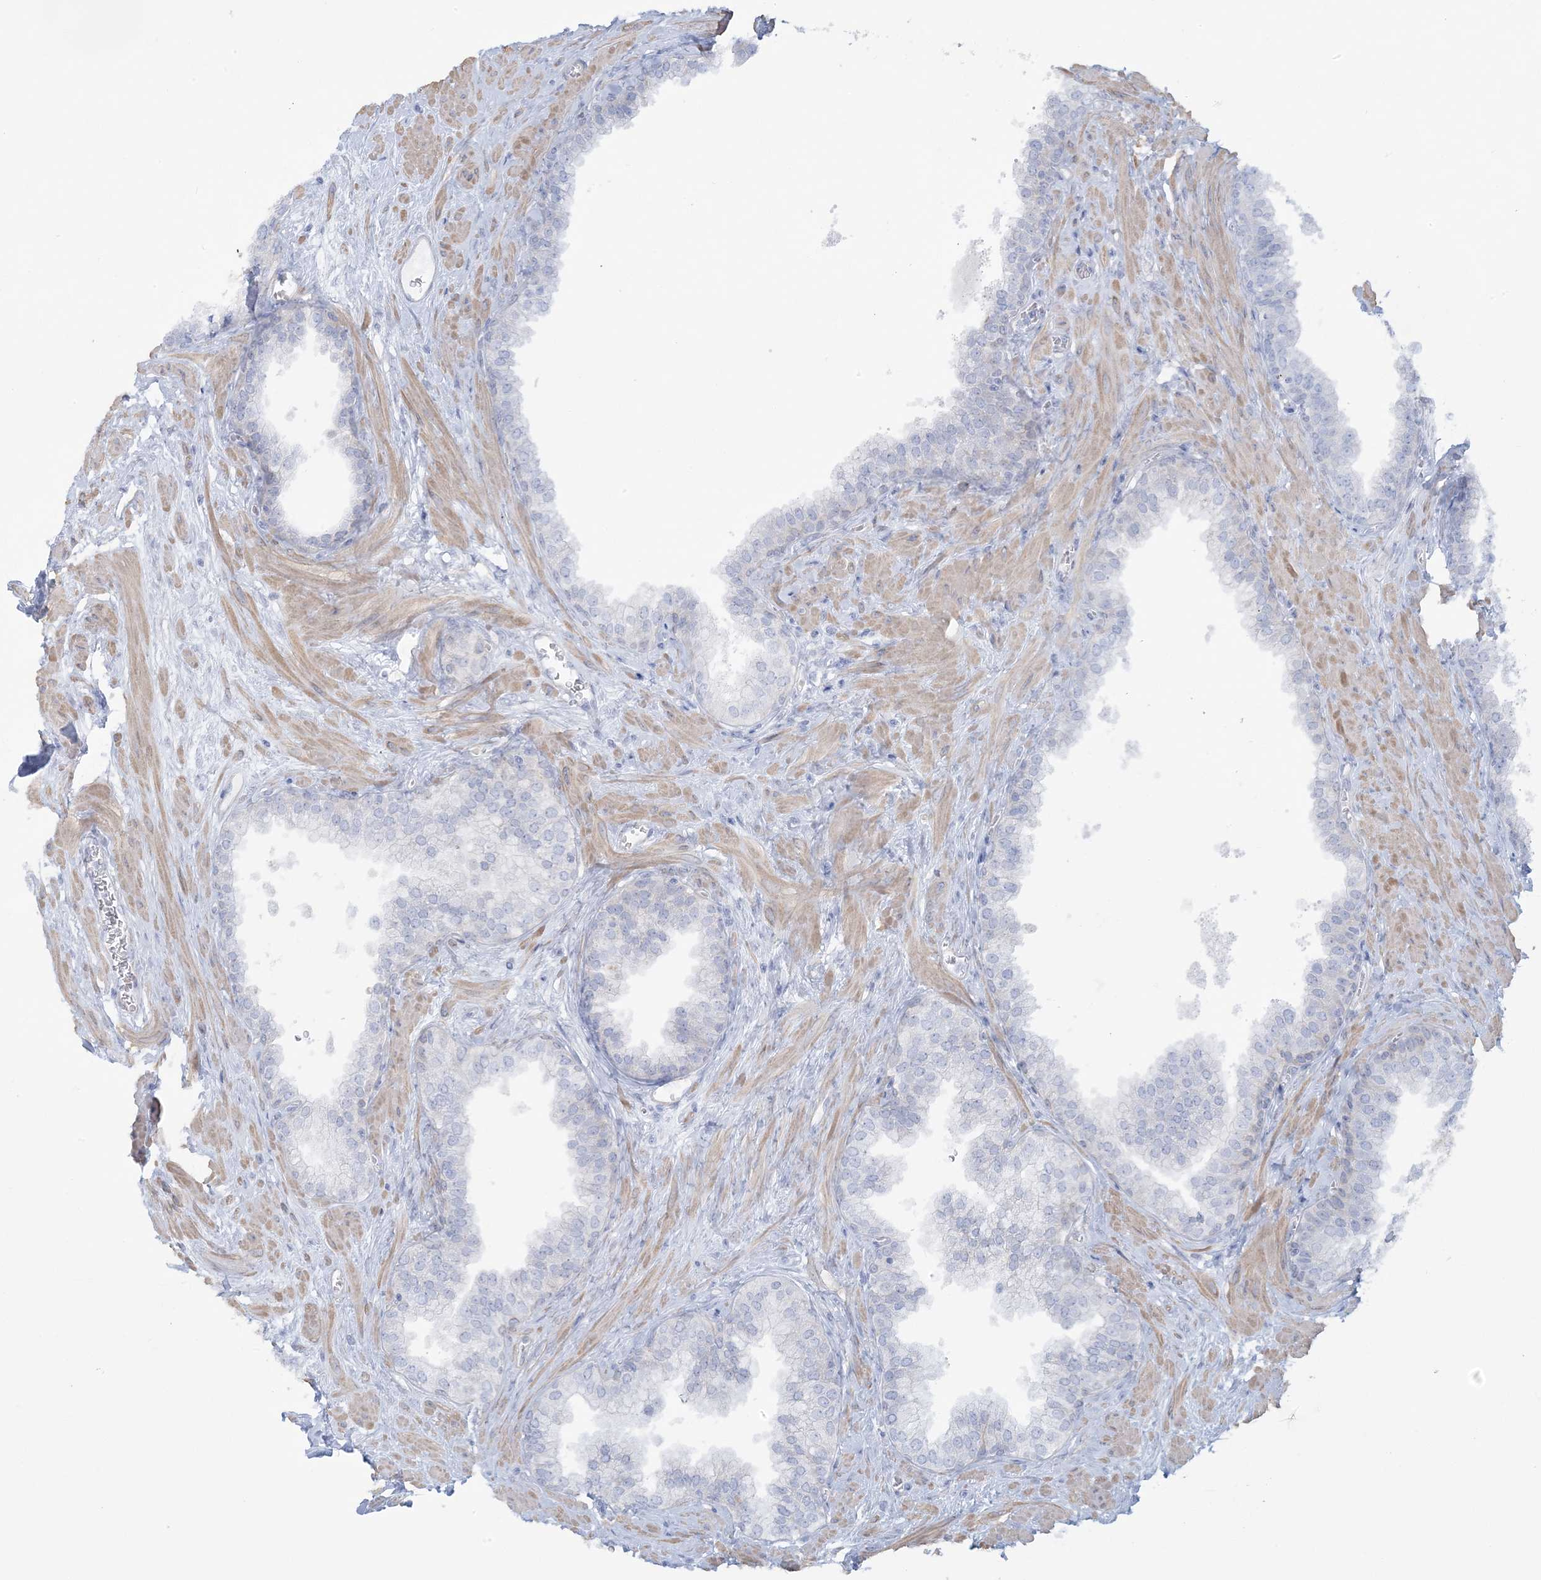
{"staining": {"intensity": "negative", "quantity": "none", "location": "none"}, "tissue": "prostate", "cell_type": "Glandular cells", "image_type": "normal", "snomed": [{"axis": "morphology", "description": "Normal tissue, NOS"}, {"axis": "morphology", "description": "Urothelial carcinoma, Low grade"}, {"axis": "topography", "description": "Urinary bladder"}, {"axis": "topography", "description": "Prostate"}], "caption": "Histopathology image shows no protein positivity in glandular cells of normal prostate. (Brightfield microscopy of DAB (3,3'-diaminobenzidine) IHC at high magnification).", "gene": "AGXT", "patient": {"sex": "male", "age": 60}}